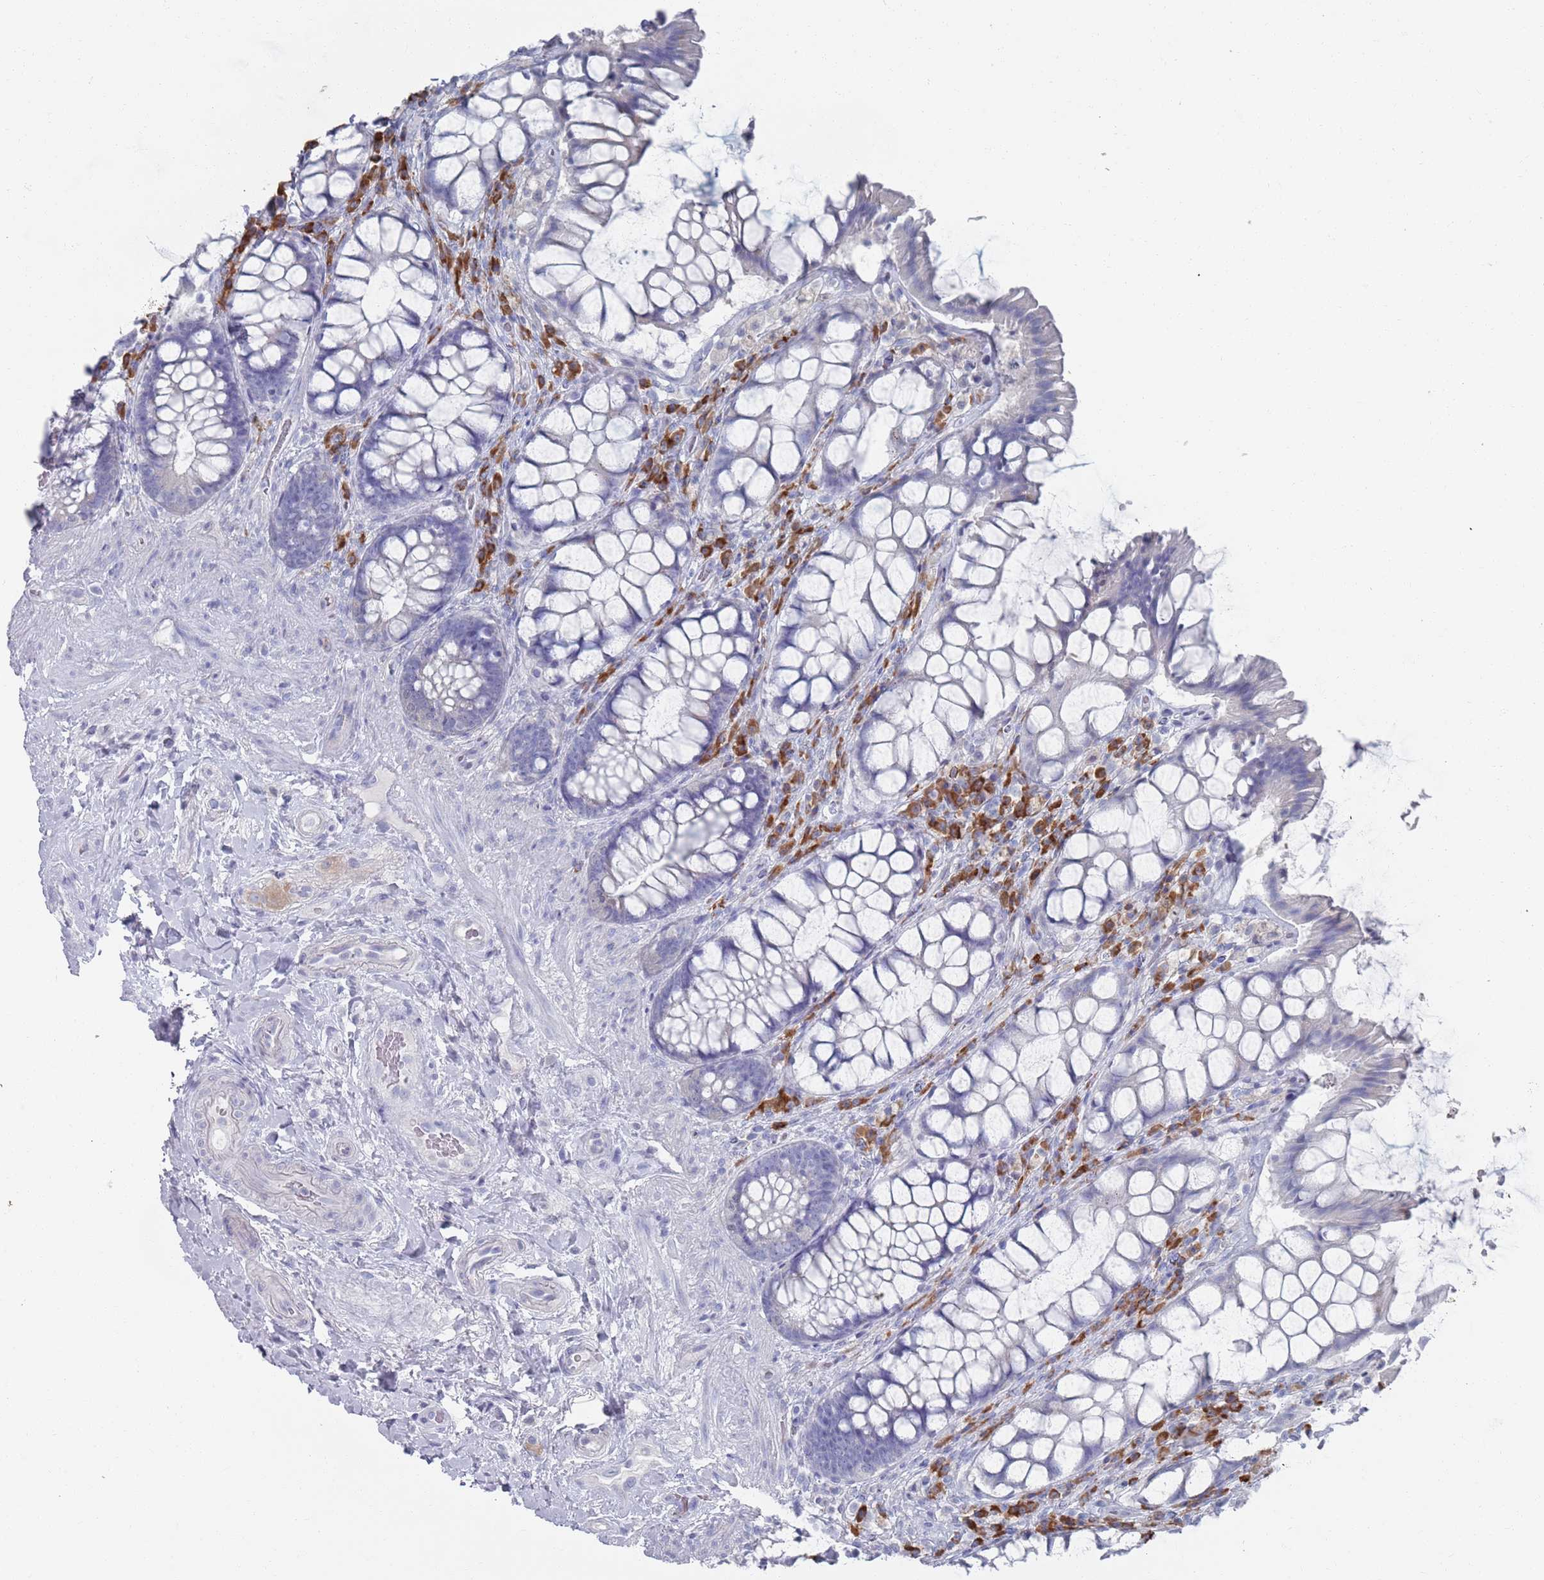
{"staining": {"intensity": "negative", "quantity": "none", "location": "none"}, "tissue": "rectum", "cell_type": "Glandular cells", "image_type": "normal", "snomed": [{"axis": "morphology", "description": "Normal tissue, NOS"}, {"axis": "topography", "description": "Rectum"}], "caption": "There is no significant staining in glandular cells of rectum. (Immunohistochemistry (ihc), brightfield microscopy, high magnification).", "gene": "MAT1A", "patient": {"sex": "female", "age": 58}}